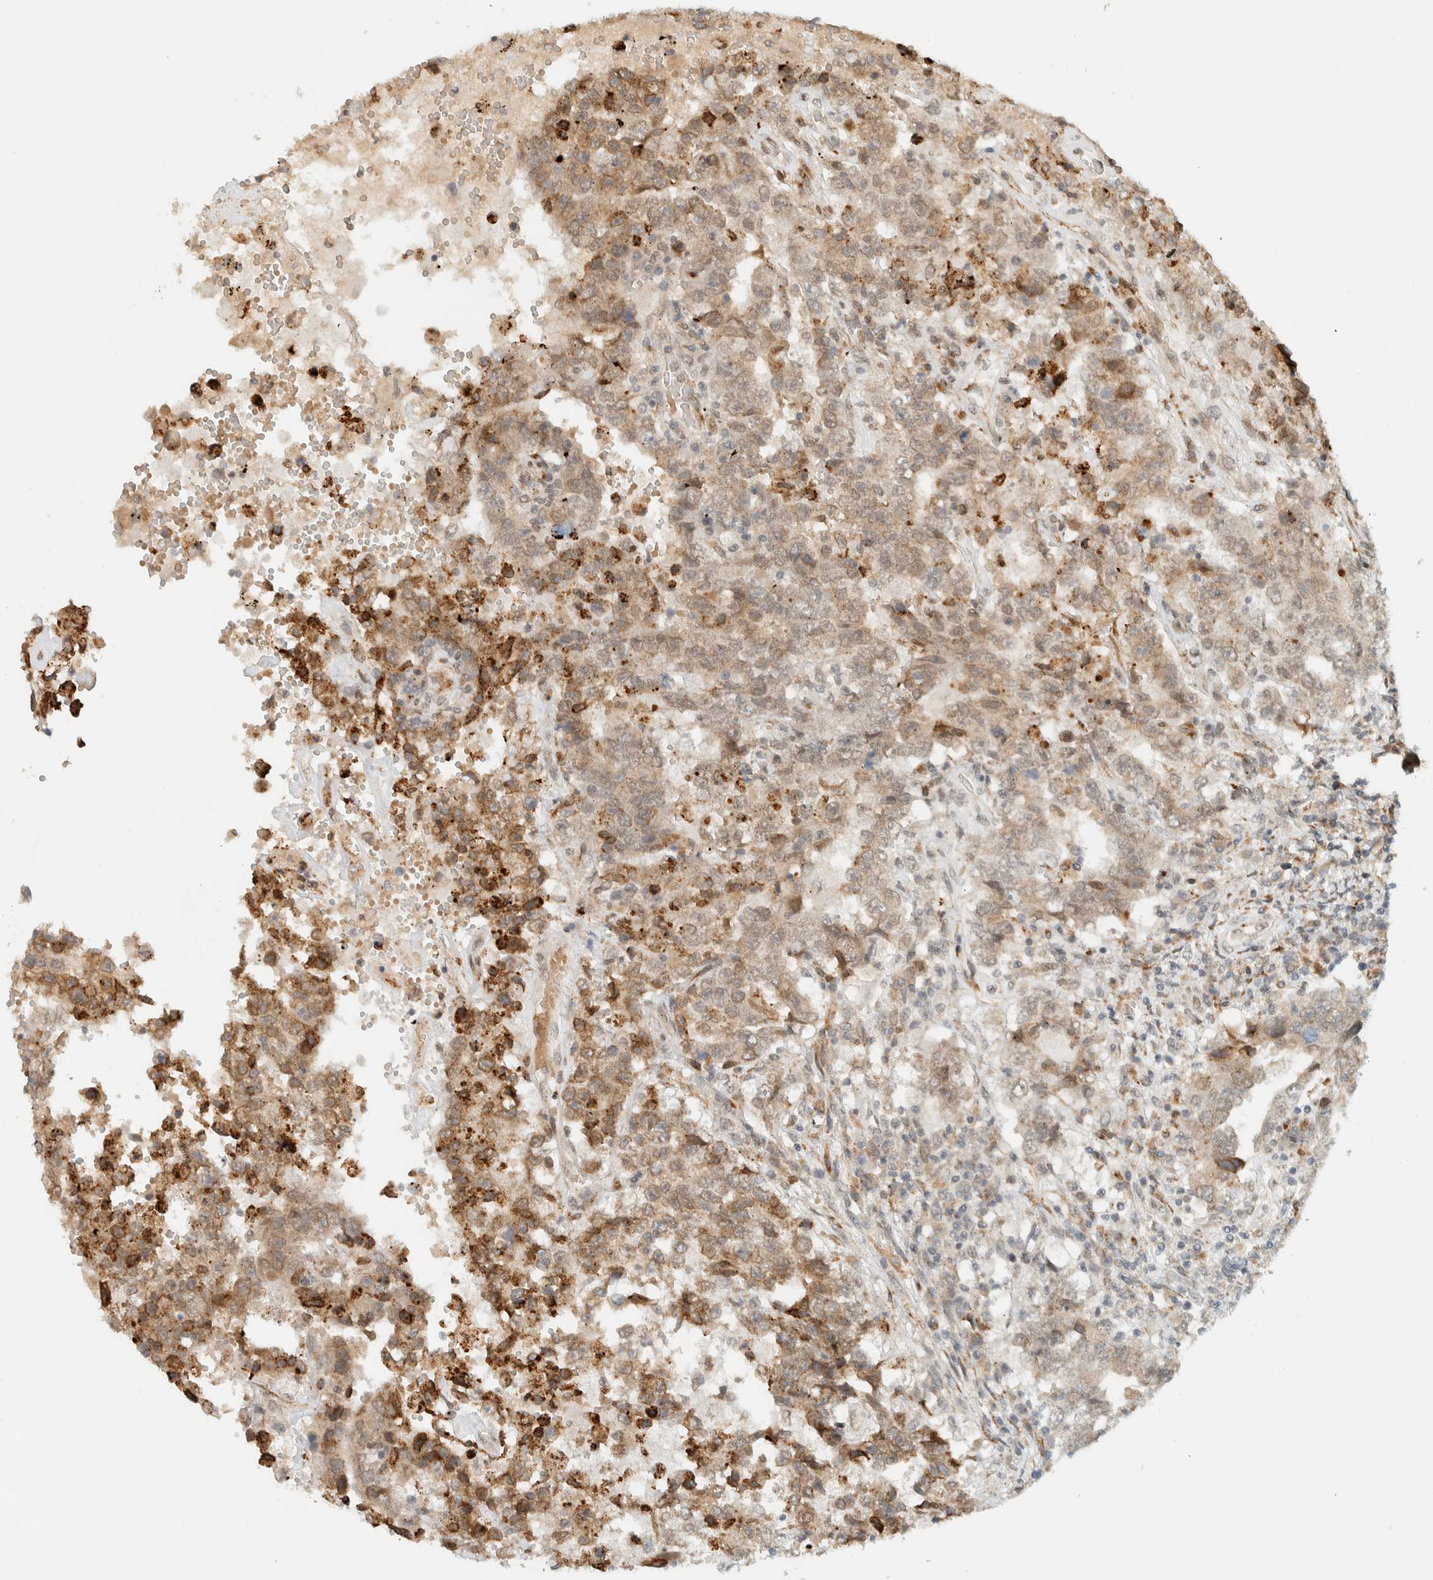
{"staining": {"intensity": "weak", "quantity": ">75%", "location": "cytoplasmic/membranous"}, "tissue": "testis cancer", "cell_type": "Tumor cells", "image_type": "cancer", "snomed": [{"axis": "morphology", "description": "Carcinoma, Embryonal, NOS"}, {"axis": "topography", "description": "Testis"}], "caption": "Testis cancer (embryonal carcinoma) stained with a brown dye exhibits weak cytoplasmic/membranous positive positivity in about >75% of tumor cells.", "gene": "ITPRID1", "patient": {"sex": "male", "age": 26}}